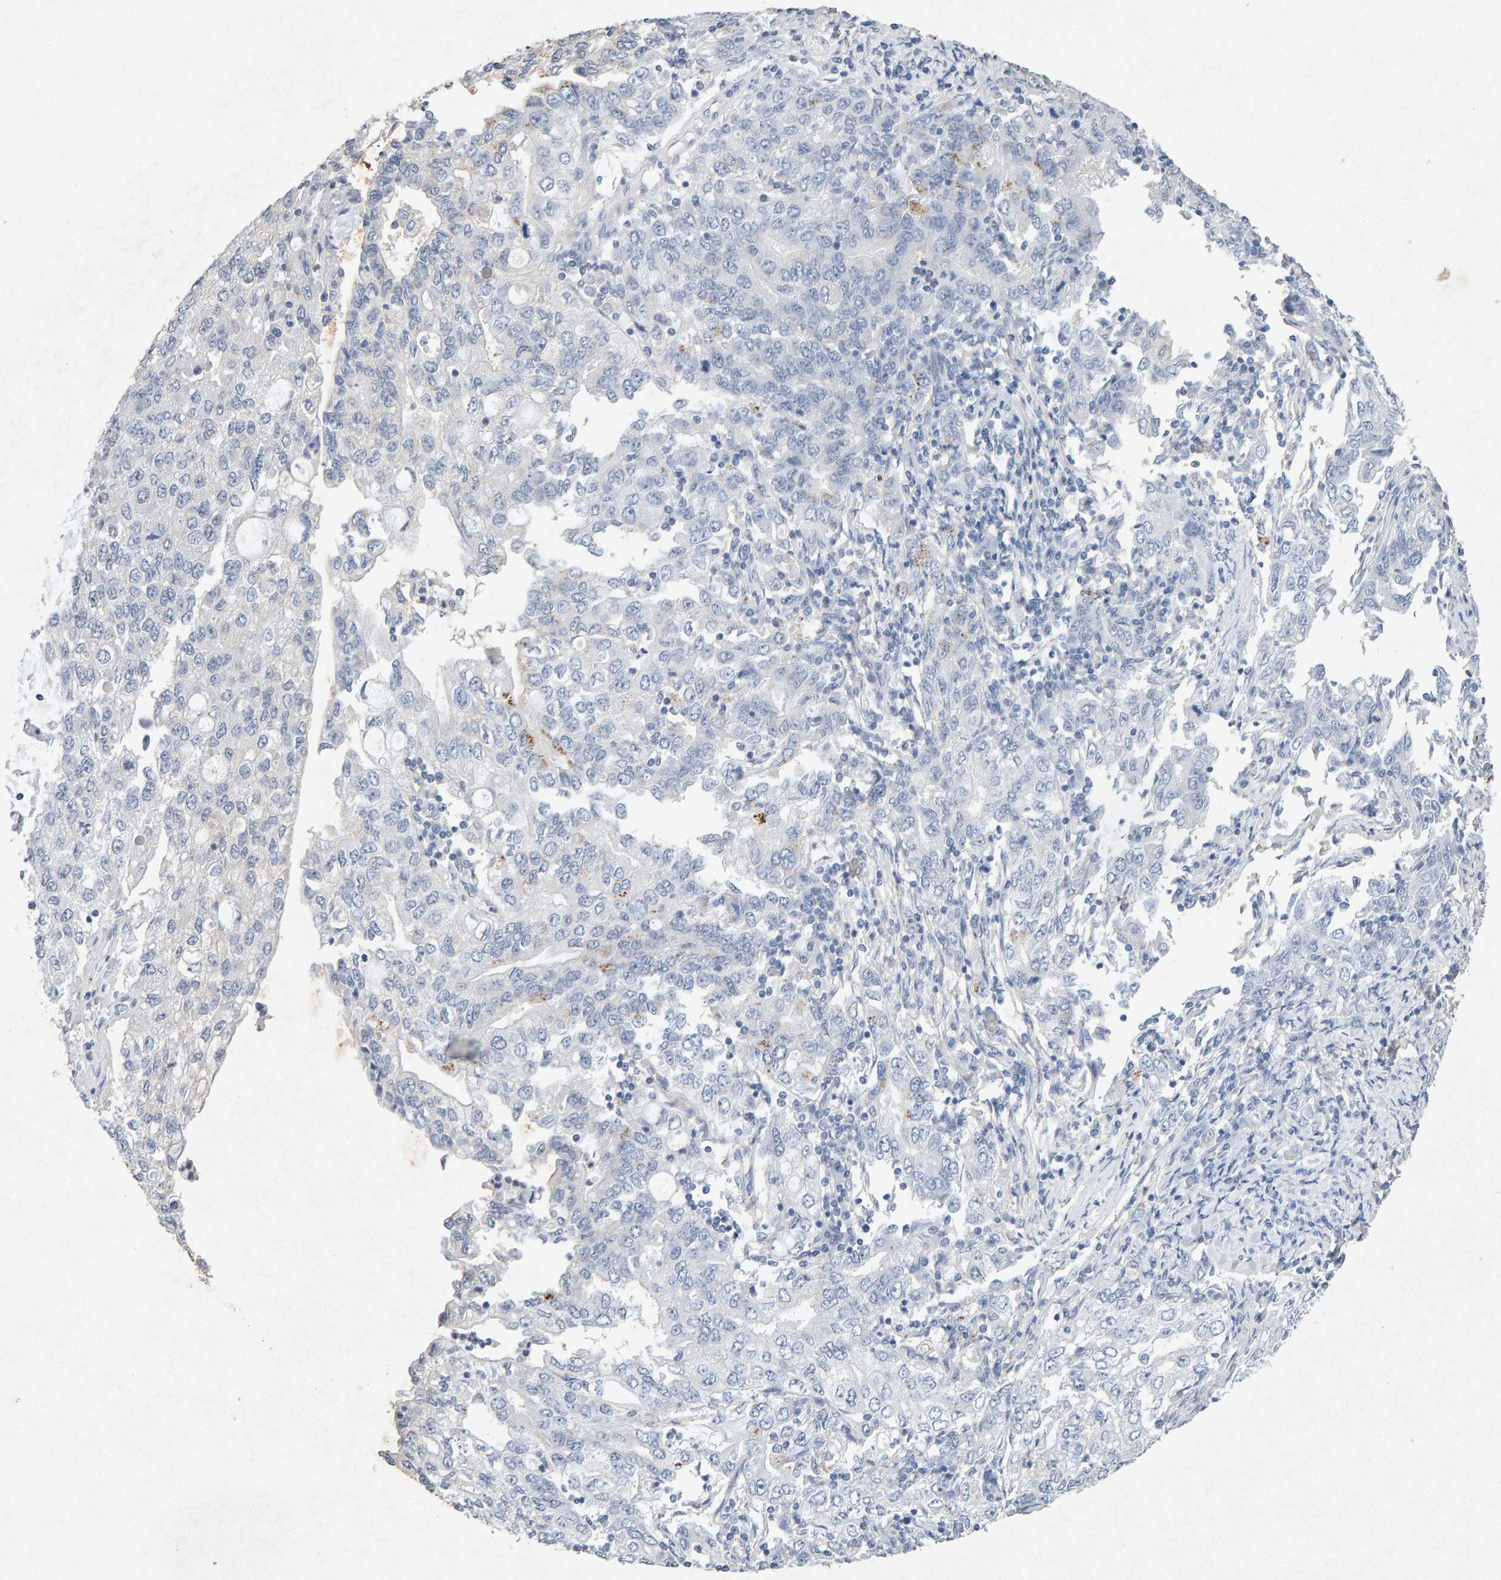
{"staining": {"intensity": "negative", "quantity": "none", "location": "none"}, "tissue": "stomach cancer", "cell_type": "Tumor cells", "image_type": "cancer", "snomed": [{"axis": "morphology", "description": "Adenocarcinoma, NOS"}, {"axis": "topography", "description": "Stomach, lower"}], "caption": "A micrograph of human adenocarcinoma (stomach) is negative for staining in tumor cells. (DAB (3,3'-diaminobenzidine) IHC, high magnification).", "gene": "PTPRM", "patient": {"sex": "female", "age": 72}}